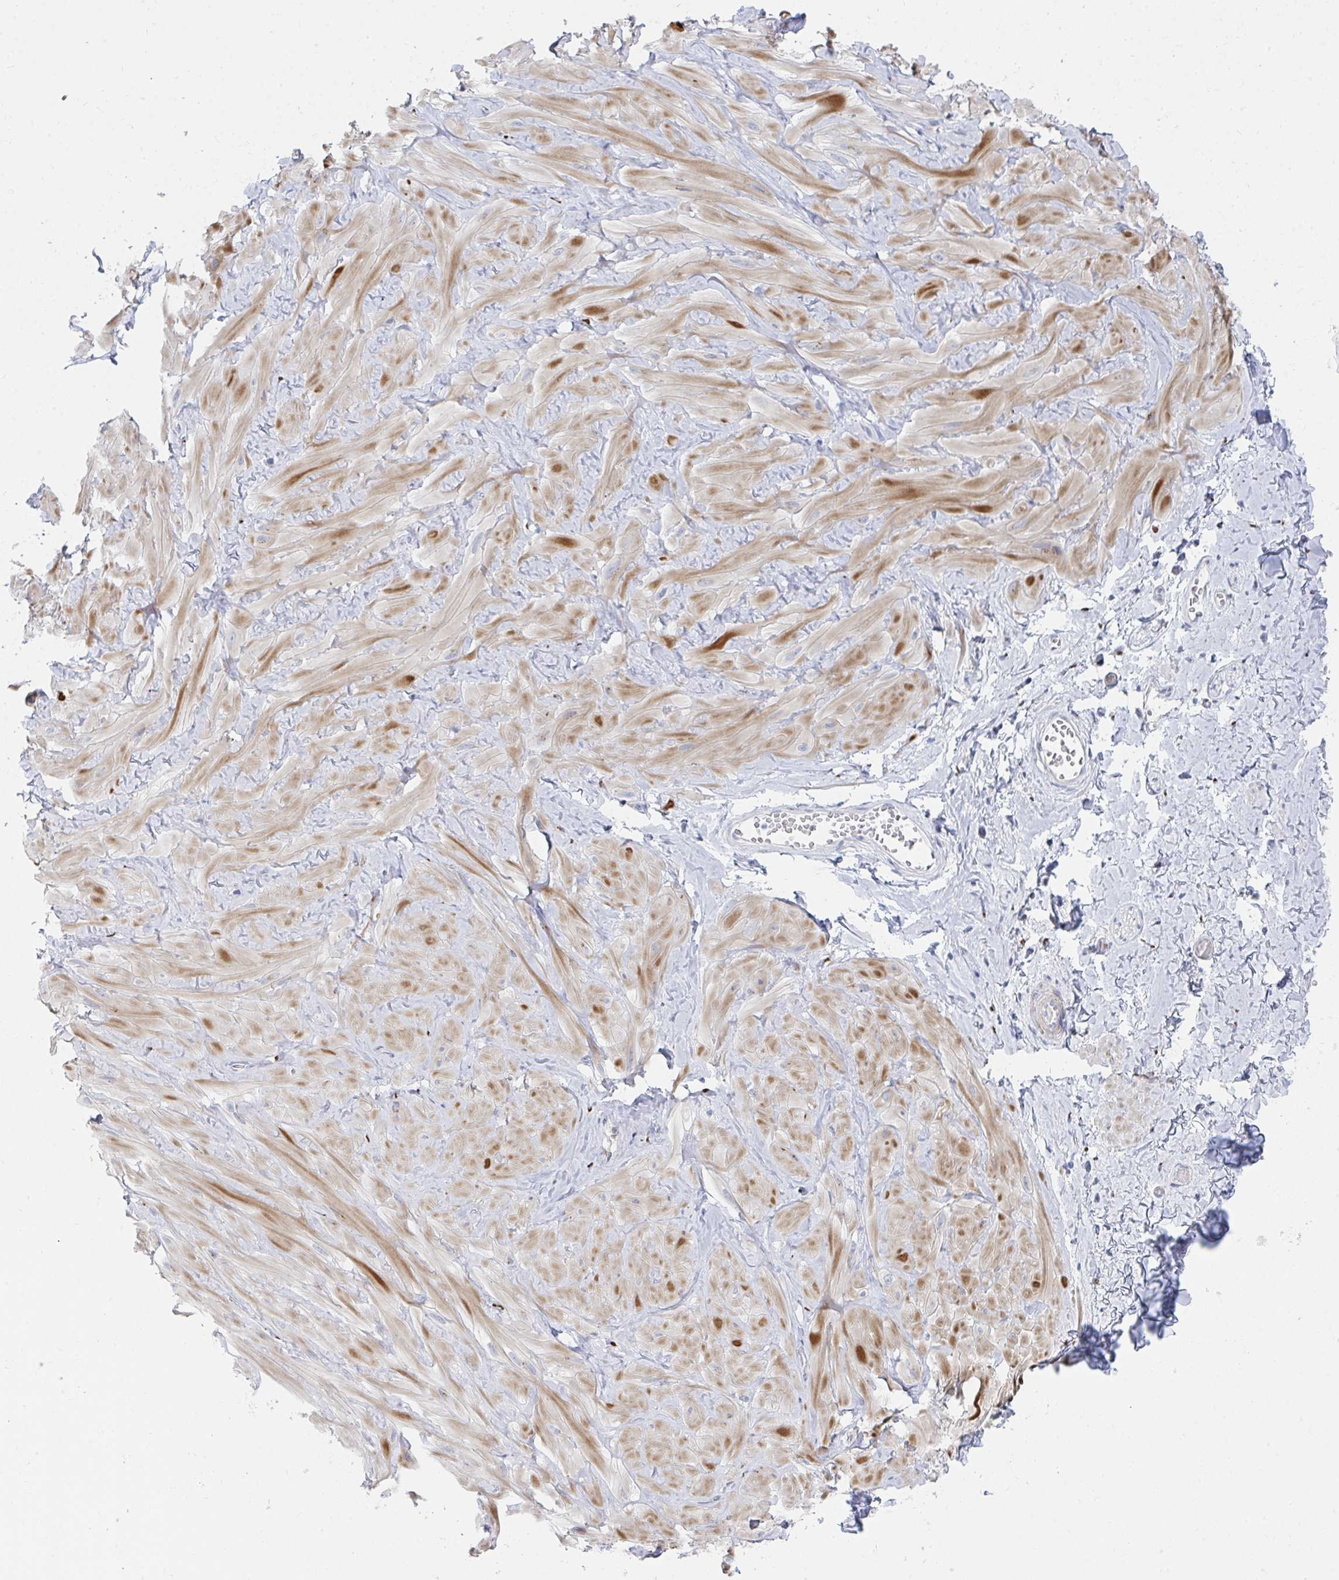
{"staining": {"intensity": "negative", "quantity": "none", "location": "none"}, "tissue": "adipose tissue", "cell_type": "Adipocytes", "image_type": "normal", "snomed": [{"axis": "morphology", "description": "Normal tissue, NOS"}, {"axis": "topography", "description": "Soft tissue"}, {"axis": "topography", "description": "Adipose tissue"}, {"axis": "topography", "description": "Vascular tissue"}, {"axis": "topography", "description": "Peripheral nerve tissue"}], "caption": "IHC image of benign adipose tissue stained for a protein (brown), which demonstrates no staining in adipocytes. Nuclei are stained in blue.", "gene": "PSMG1", "patient": {"sex": "male", "age": 29}}